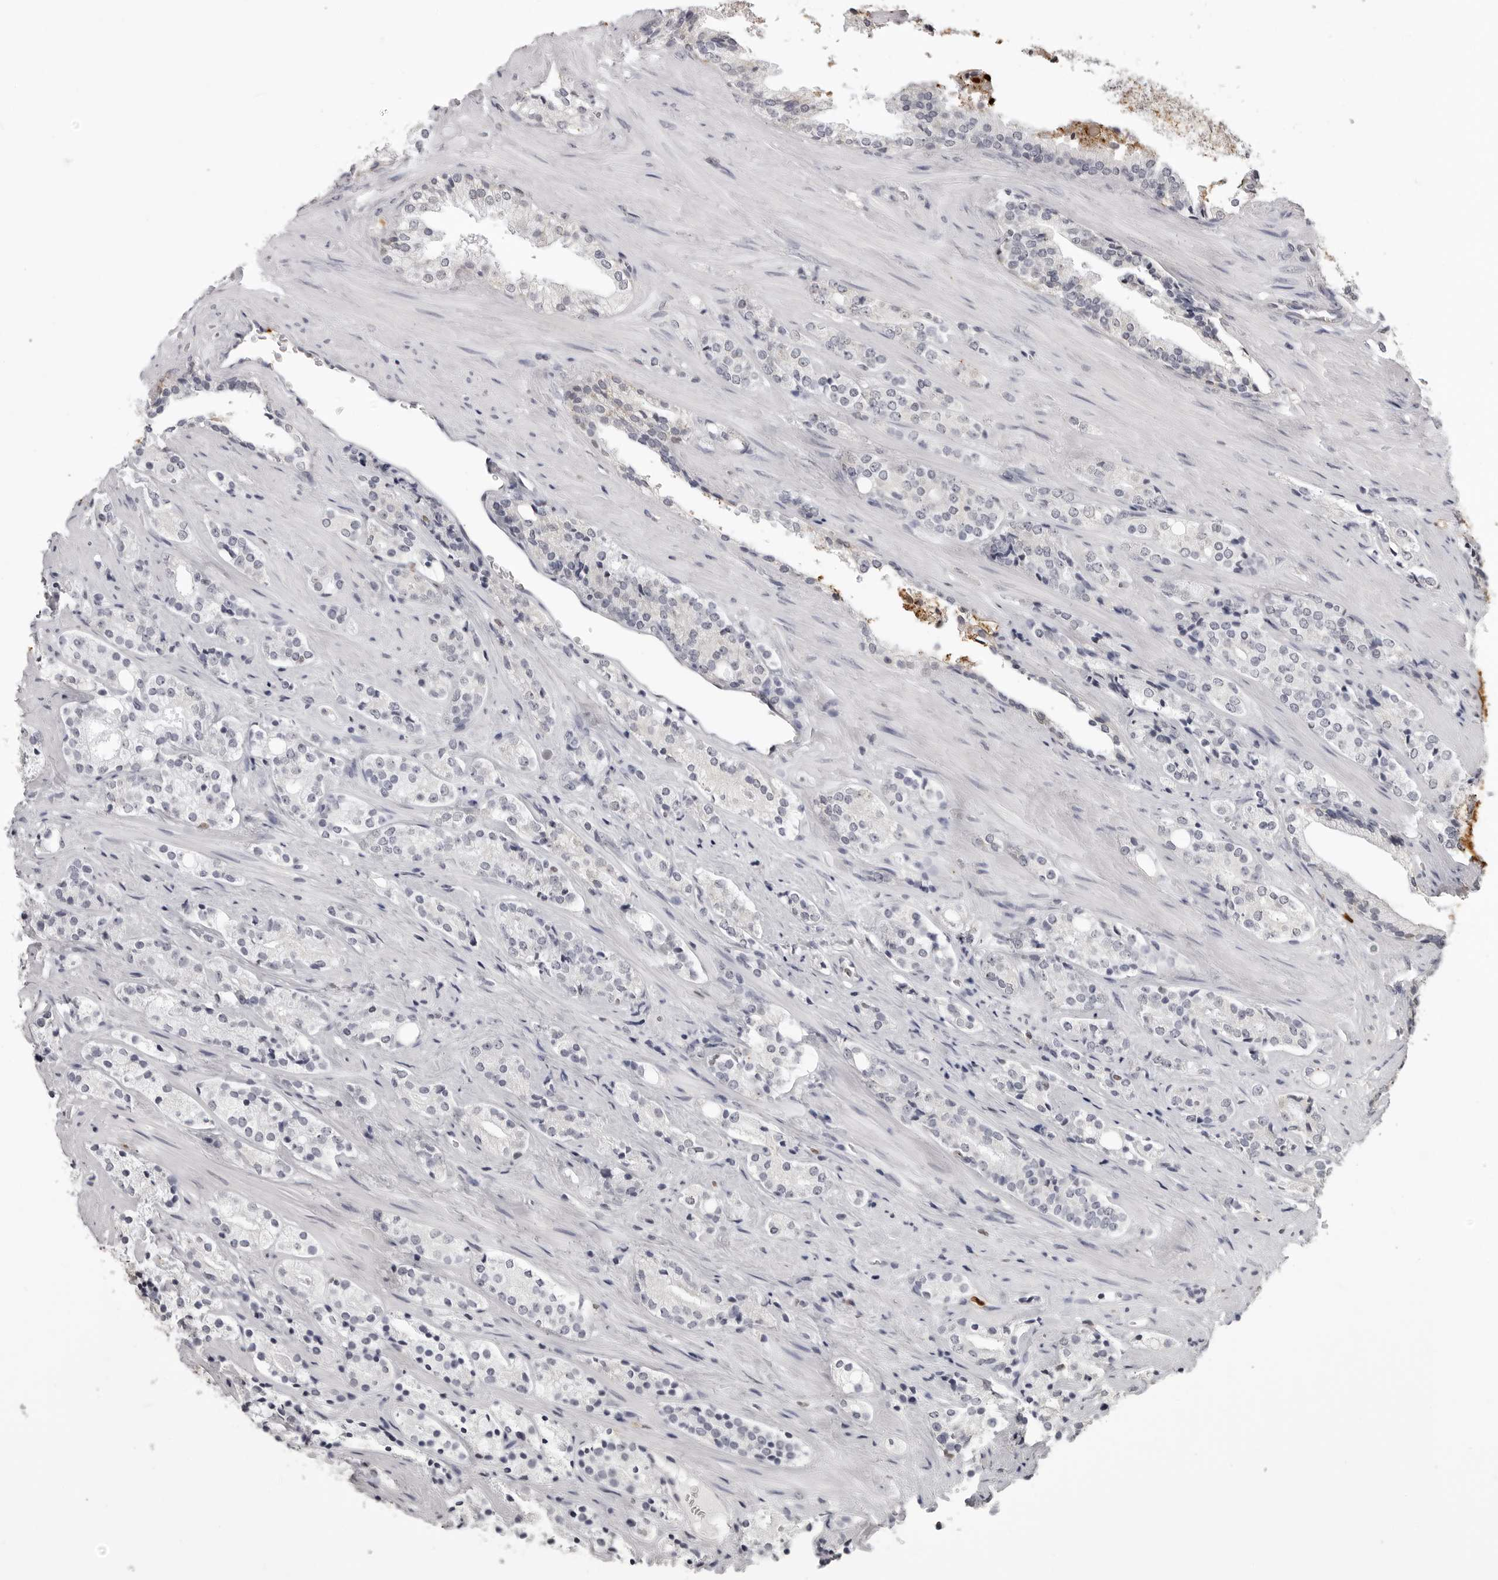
{"staining": {"intensity": "negative", "quantity": "none", "location": "none"}, "tissue": "prostate cancer", "cell_type": "Tumor cells", "image_type": "cancer", "snomed": [{"axis": "morphology", "description": "Adenocarcinoma, High grade"}, {"axis": "topography", "description": "Prostate"}], "caption": "IHC micrograph of human adenocarcinoma (high-grade) (prostate) stained for a protein (brown), which displays no positivity in tumor cells.", "gene": "IL31", "patient": {"sex": "male", "age": 71}}